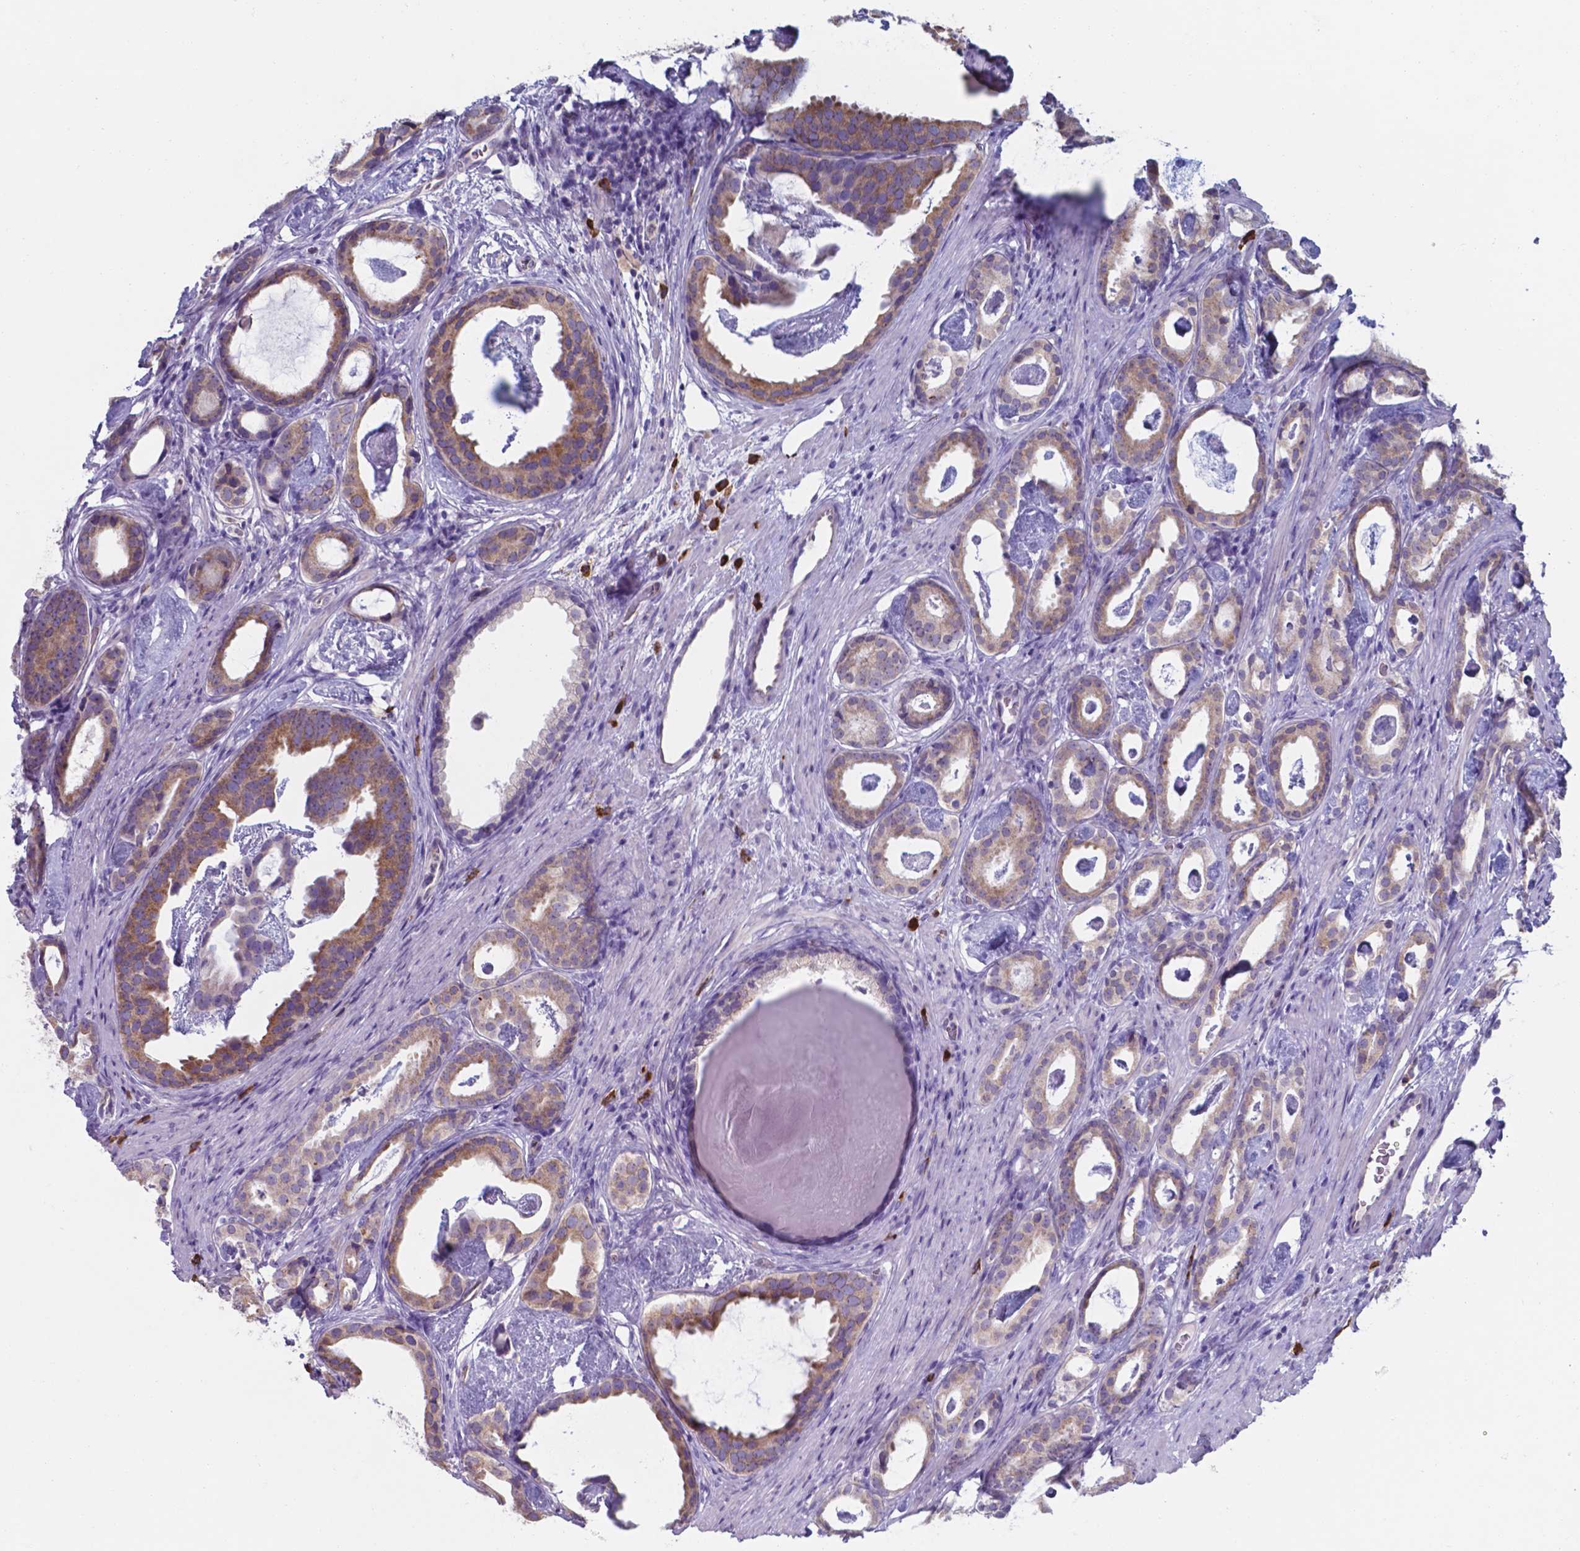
{"staining": {"intensity": "weak", "quantity": ">75%", "location": "cytoplasmic/membranous"}, "tissue": "prostate cancer", "cell_type": "Tumor cells", "image_type": "cancer", "snomed": [{"axis": "morphology", "description": "Adenocarcinoma, Low grade"}, {"axis": "topography", "description": "Prostate and seminal vesicle, NOS"}], "caption": "IHC image of human prostate cancer stained for a protein (brown), which reveals low levels of weak cytoplasmic/membranous positivity in approximately >75% of tumor cells.", "gene": "UBE2J1", "patient": {"sex": "male", "age": 71}}